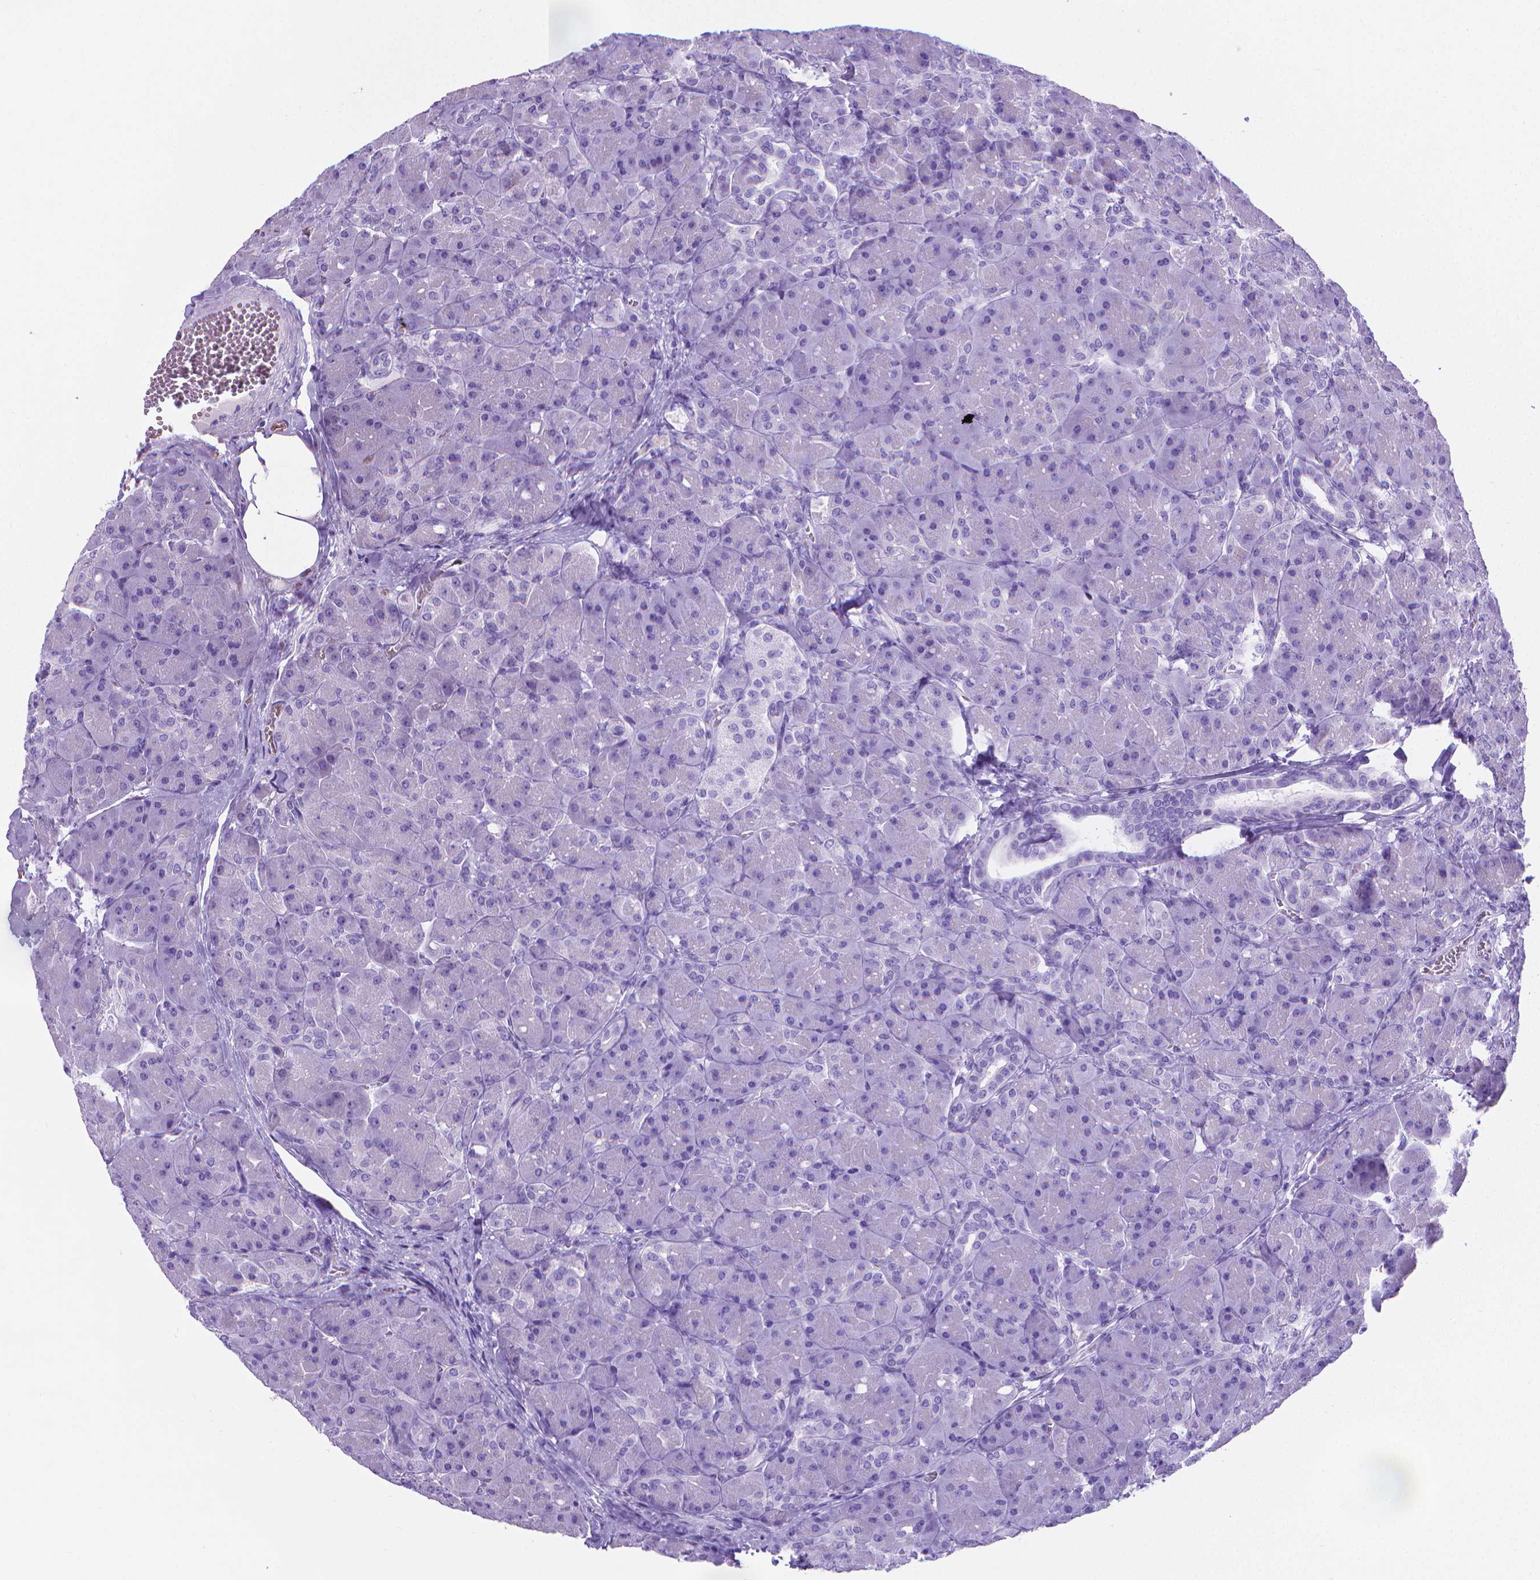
{"staining": {"intensity": "negative", "quantity": "none", "location": "none"}, "tissue": "pancreas", "cell_type": "Exocrine glandular cells", "image_type": "normal", "snomed": [{"axis": "morphology", "description": "Normal tissue, NOS"}, {"axis": "topography", "description": "Pancreas"}], "caption": "High power microscopy photomicrograph of an immunohistochemistry (IHC) micrograph of normal pancreas, revealing no significant staining in exocrine glandular cells. The staining is performed using DAB brown chromogen with nuclei counter-stained in using hematoxylin.", "gene": "MFAP2", "patient": {"sex": "male", "age": 55}}